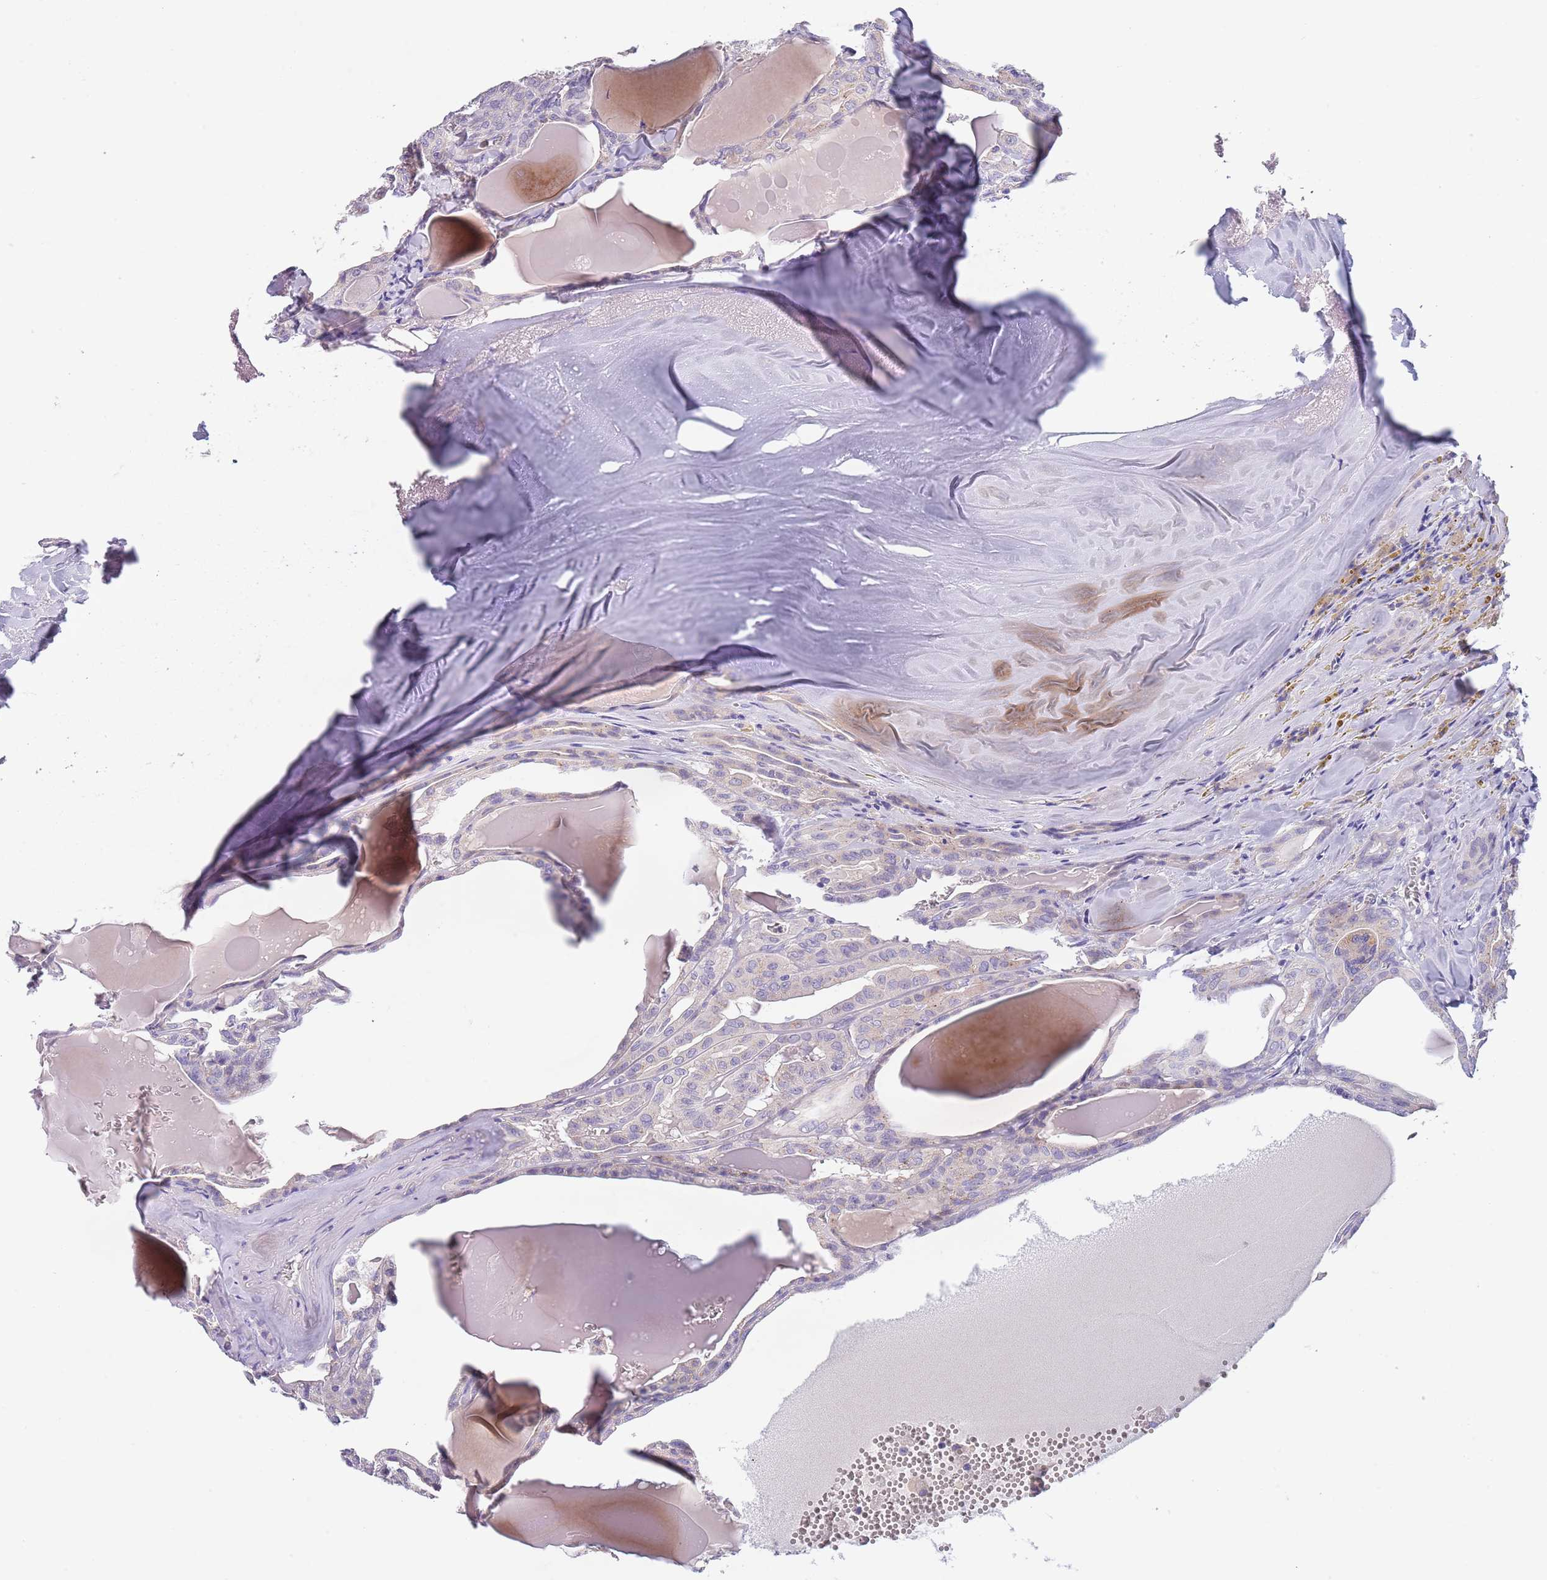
{"staining": {"intensity": "weak", "quantity": "<25%", "location": "cytoplasmic/membranous"}, "tissue": "thyroid cancer", "cell_type": "Tumor cells", "image_type": "cancer", "snomed": [{"axis": "morphology", "description": "Papillary adenocarcinoma, NOS"}, {"axis": "topography", "description": "Thyroid gland"}], "caption": "This image is of thyroid cancer stained with immunohistochemistry (IHC) to label a protein in brown with the nuclei are counter-stained blue. There is no expression in tumor cells.", "gene": "MAN1C1", "patient": {"sex": "male", "age": 52}}